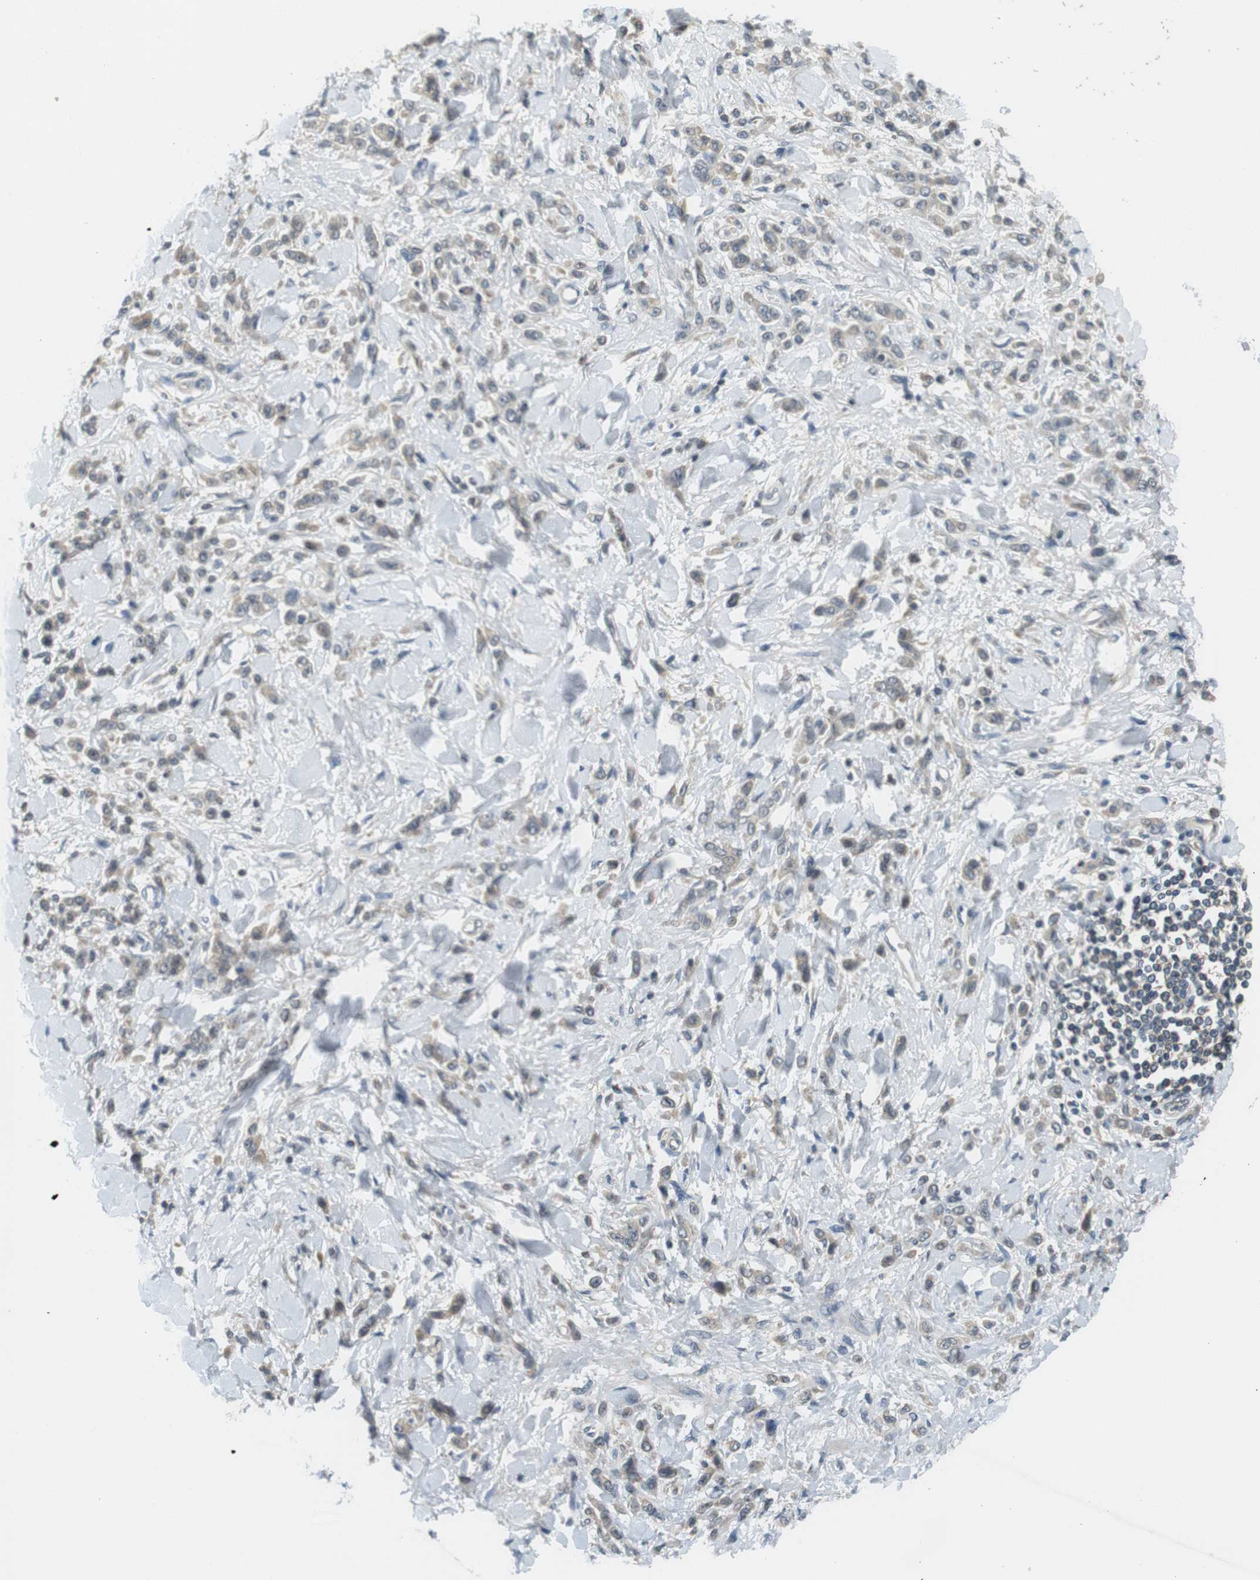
{"staining": {"intensity": "negative", "quantity": "none", "location": "none"}, "tissue": "stomach cancer", "cell_type": "Tumor cells", "image_type": "cancer", "snomed": [{"axis": "morphology", "description": "Normal tissue, NOS"}, {"axis": "morphology", "description": "Adenocarcinoma, NOS"}, {"axis": "topography", "description": "Stomach"}], "caption": "High magnification brightfield microscopy of stomach cancer (adenocarcinoma) stained with DAB (brown) and counterstained with hematoxylin (blue): tumor cells show no significant staining. (DAB (3,3'-diaminobenzidine) IHC with hematoxylin counter stain).", "gene": "WNT7A", "patient": {"sex": "male", "age": 82}}